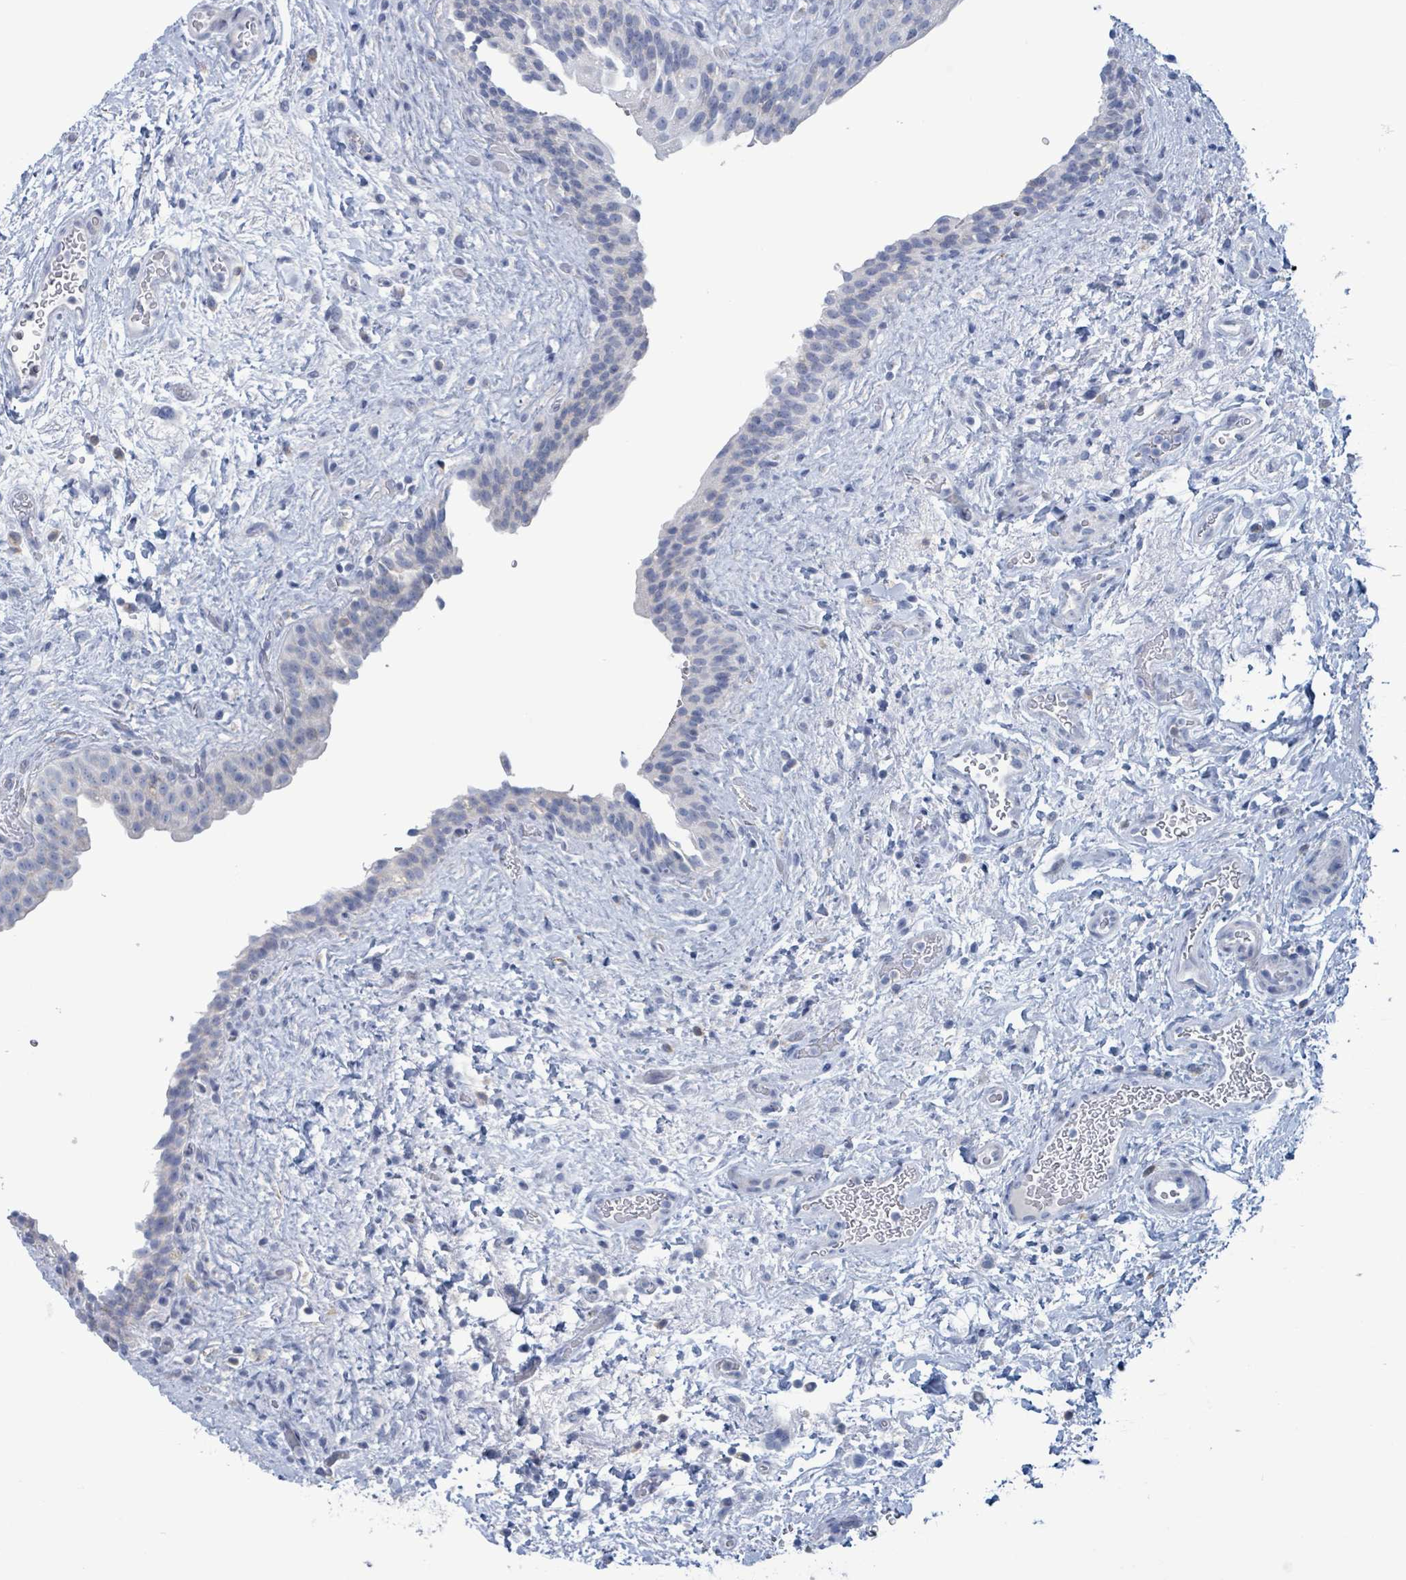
{"staining": {"intensity": "negative", "quantity": "none", "location": "none"}, "tissue": "urinary bladder", "cell_type": "Urothelial cells", "image_type": "normal", "snomed": [{"axis": "morphology", "description": "Normal tissue, NOS"}, {"axis": "topography", "description": "Urinary bladder"}], "caption": "Urinary bladder stained for a protein using immunohistochemistry (IHC) demonstrates no staining urothelial cells.", "gene": "AKR1C4", "patient": {"sex": "male", "age": 69}}